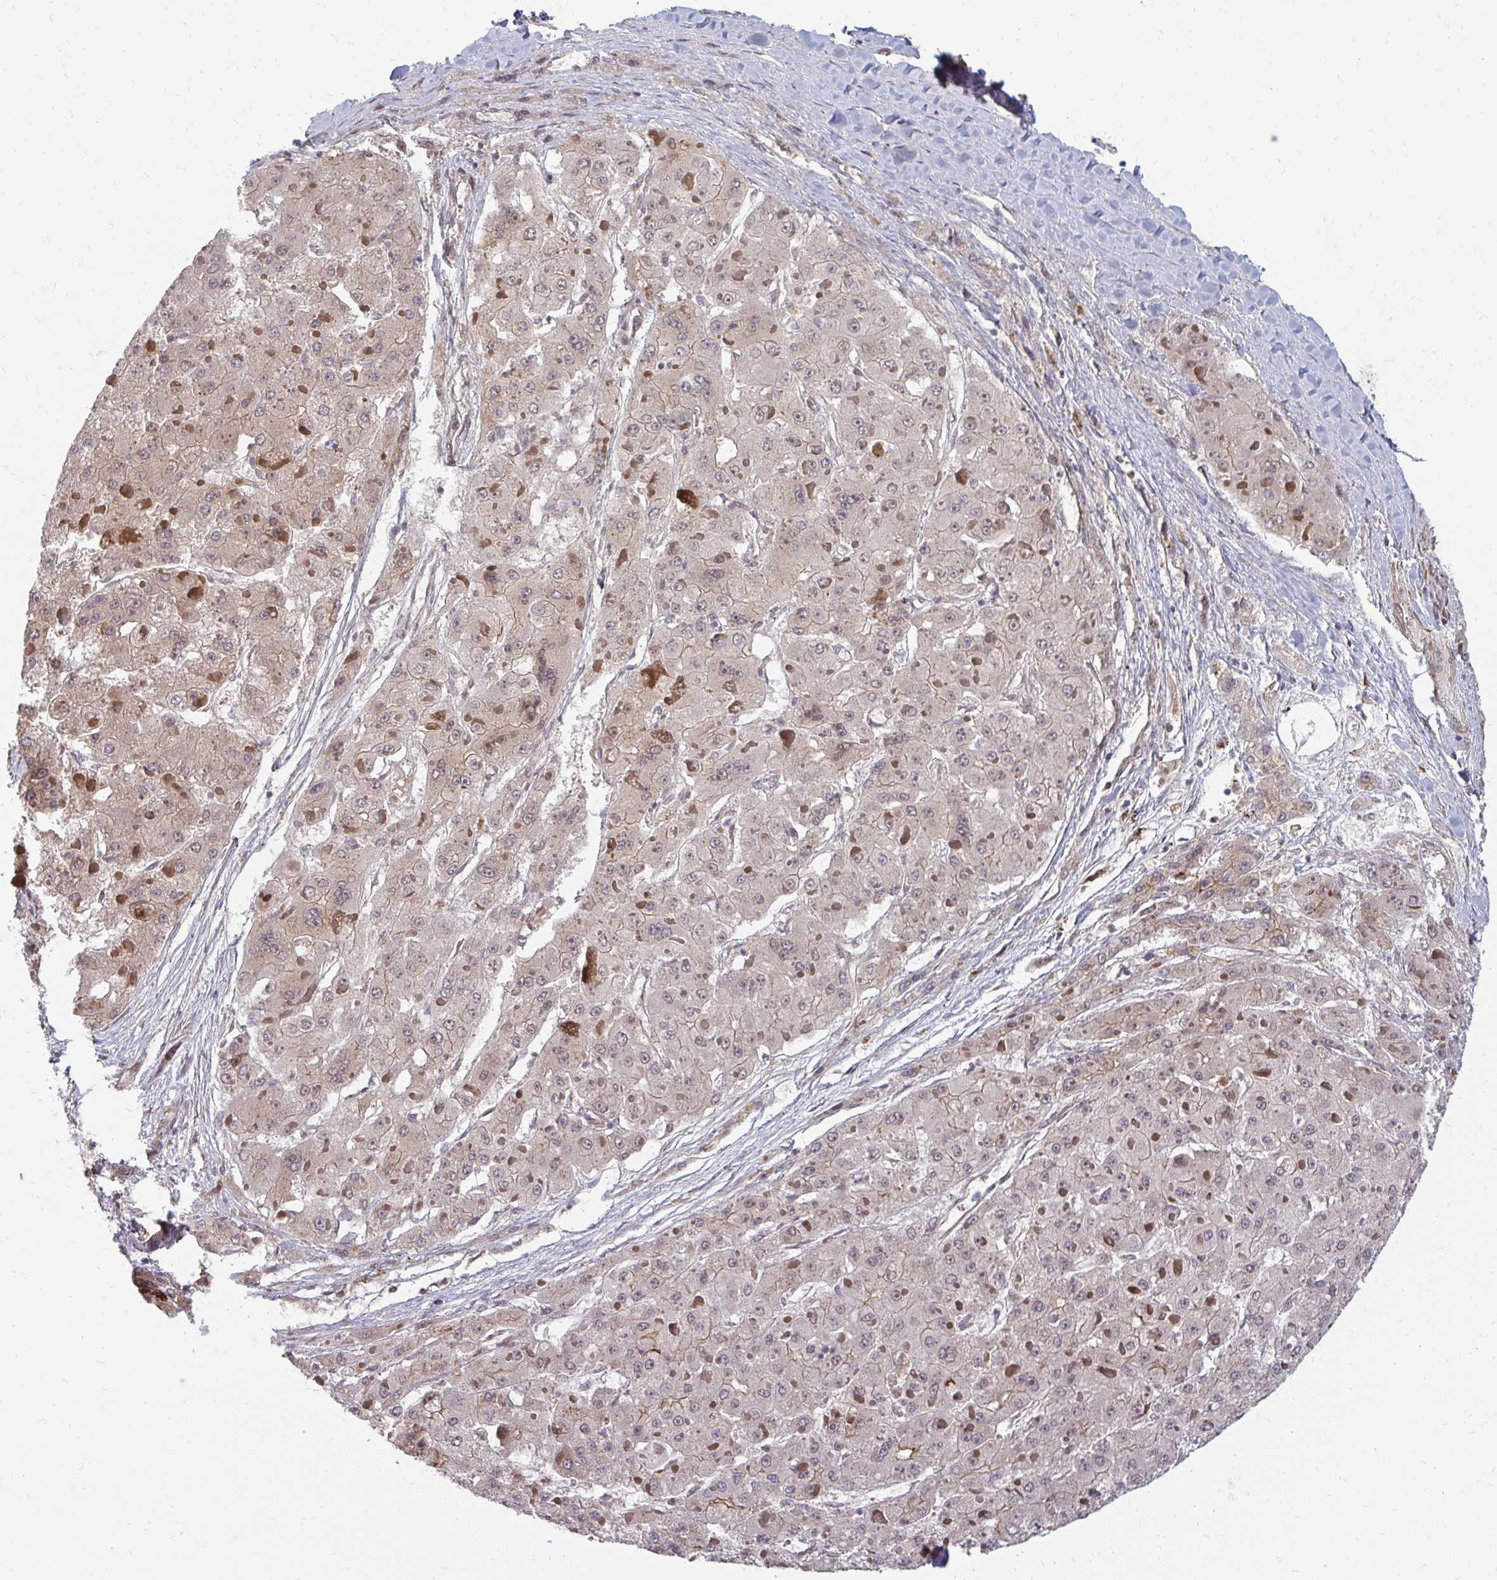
{"staining": {"intensity": "weak", "quantity": "25%-75%", "location": "cytoplasmic/membranous,nuclear"}, "tissue": "liver cancer", "cell_type": "Tumor cells", "image_type": "cancer", "snomed": [{"axis": "morphology", "description": "Carcinoma, Hepatocellular, NOS"}, {"axis": "topography", "description": "Liver"}], "caption": "High-magnification brightfield microscopy of liver hepatocellular carcinoma stained with DAB (brown) and counterstained with hematoxylin (blue). tumor cells exhibit weak cytoplasmic/membranous and nuclear staining is appreciated in approximately25%-75% of cells.", "gene": "ZNF285", "patient": {"sex": "female", "age": 73}}